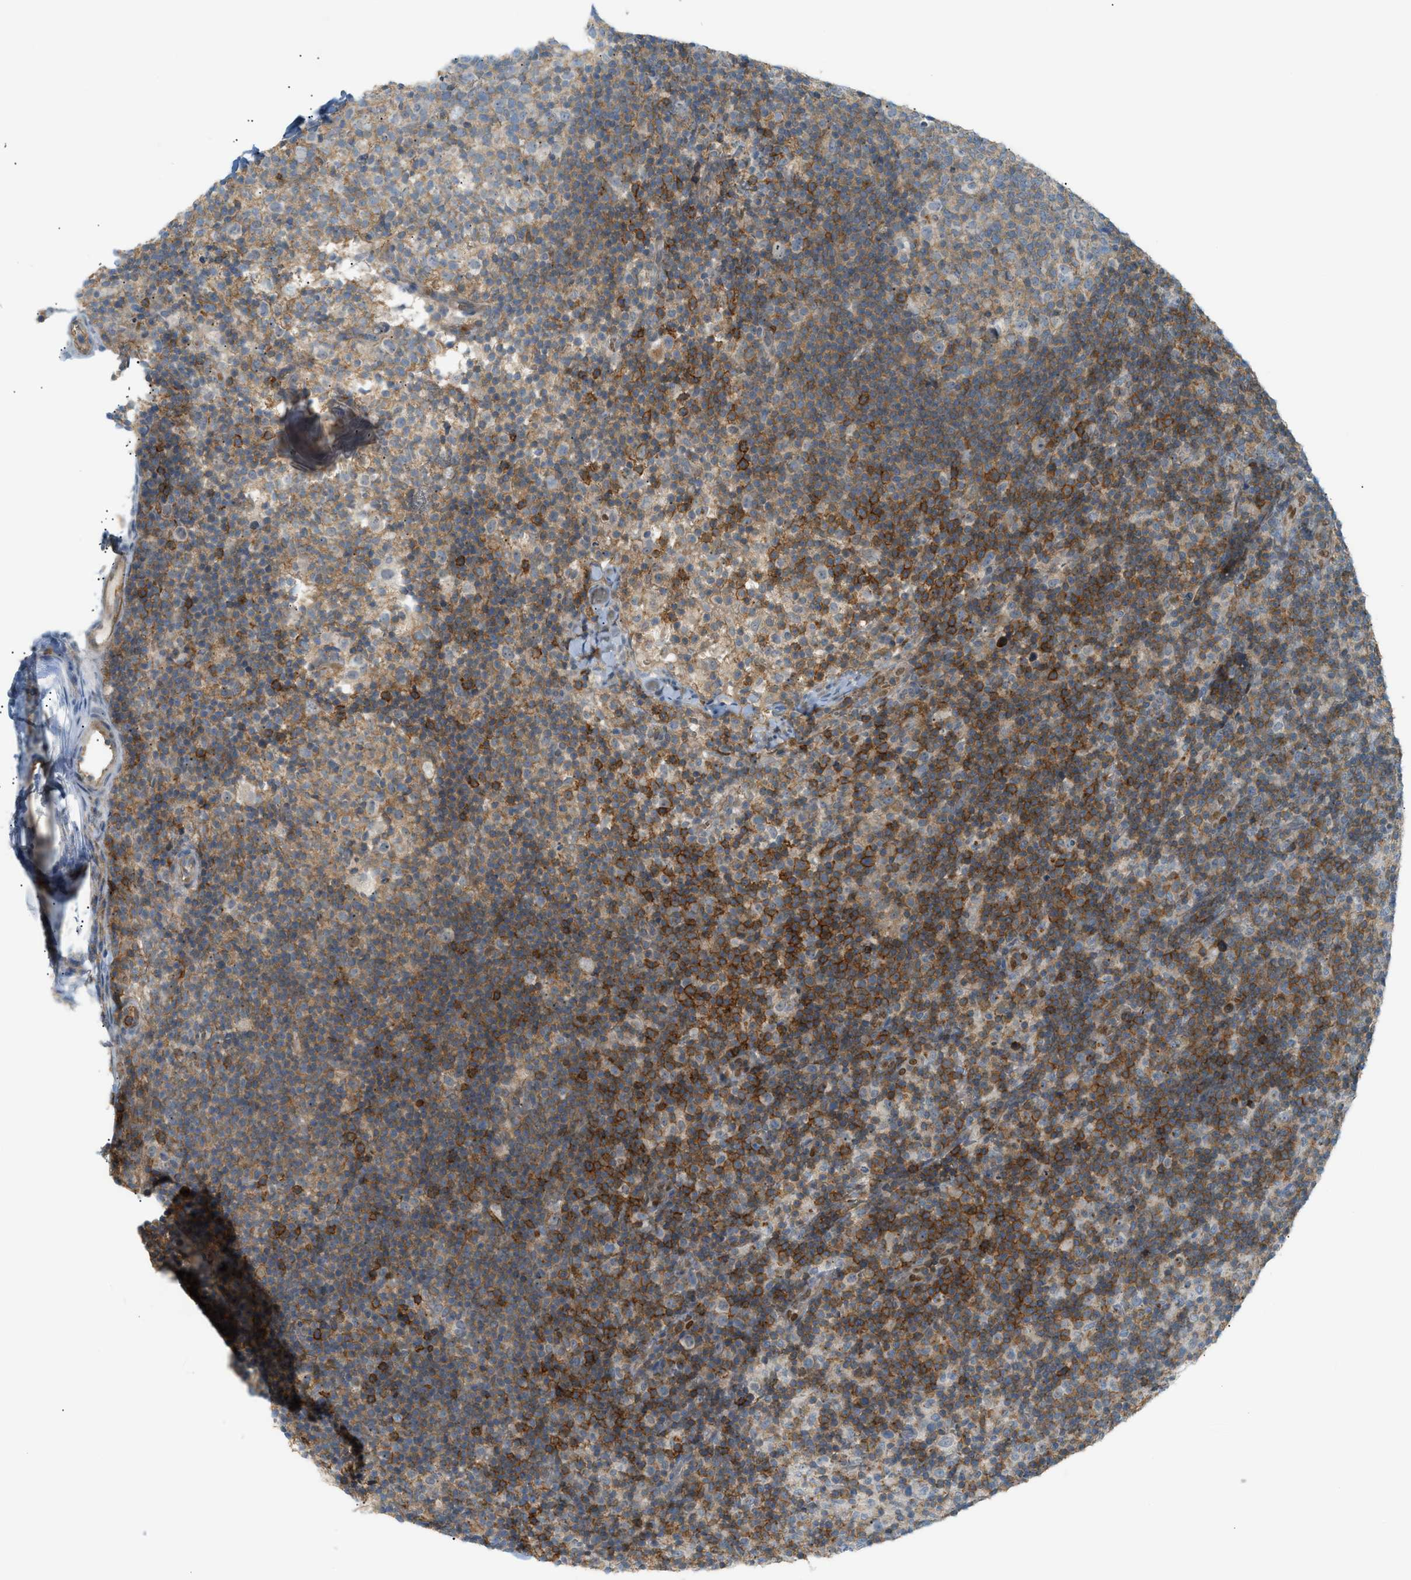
{"staining": {"intensity": "moderate", "quantity": ">75%", "location": "cytoplasmic/membranous"}, "tissue": "lymph node", "cell_type": "Germinal center cells", "image_type": "normal", "snomed": [{"axis": "morphology", "description": "Normal tissue, NOS"}, {"axis": "morphology", "description": "Inflammation, NOS"}, {"axis": "topography", "description": "Lymph node"}], "caption": "Immunohistochemical staining of normal human lymph node exhibits moderate cytoplasmic/membranous protein expression in about >75% of germinal center cells.", "gene": "GRK6", "patient": {"sex": "male", "age": 55}}